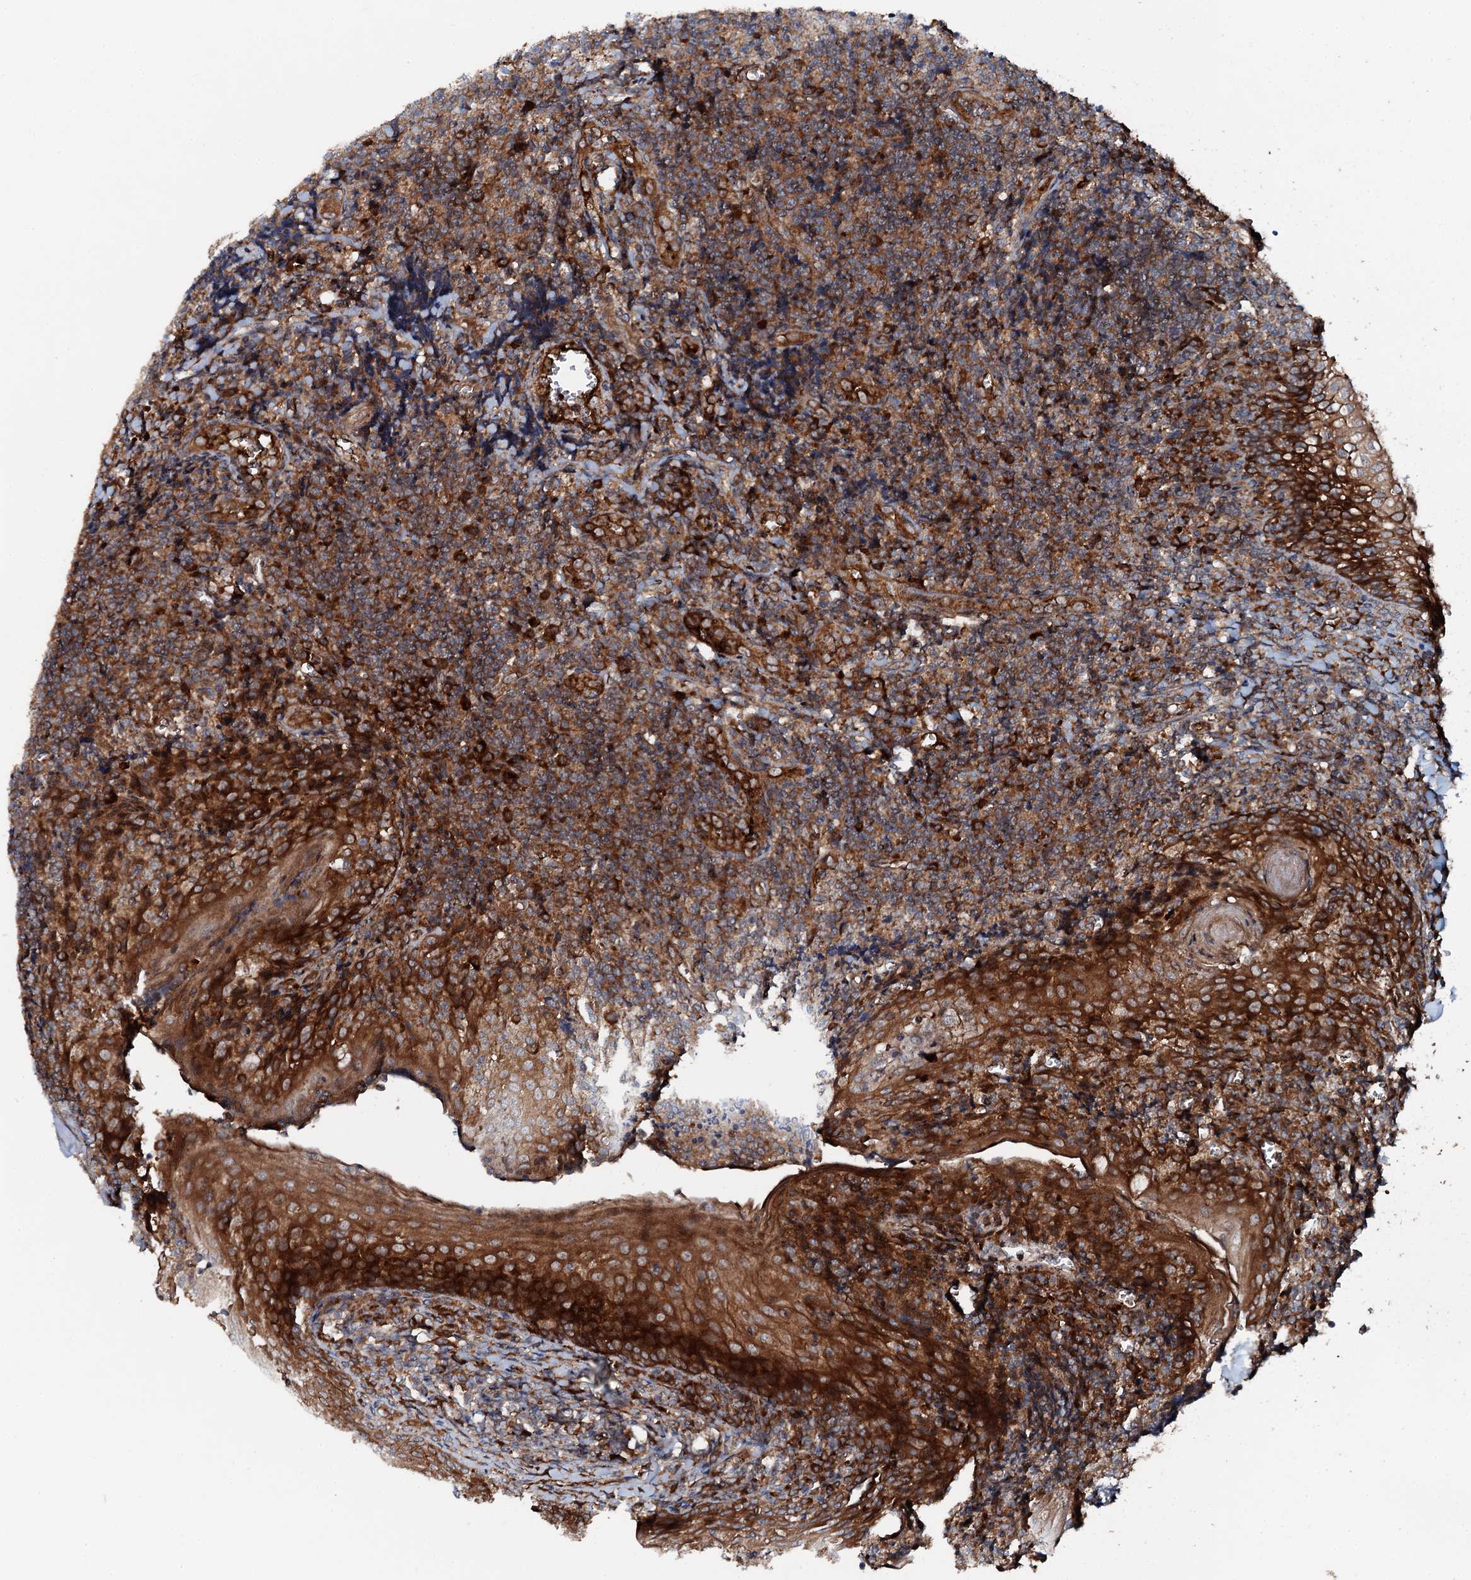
{"staining": {"intensity": "strong", "quantity": ">75%", "location": "cytoplasmic/membranous"}, "tissue": "tonsil", "cell_type": "Germinal center cells", "image_type": "normal", "snomed": [{"axis": "morphology", "description": "Normal tissue, NOS"}, {"axis": "topography", "description": "Tonsil"}], "caption": "Approximately >75% of germinal center cells in normal human tonsil reveal strong cytoplasmic/membranous protein staining as visualized by brown immunohistochemical staining.", "gene": "FLYWCH1", "patient": {"sex": "male", "age": 27}}